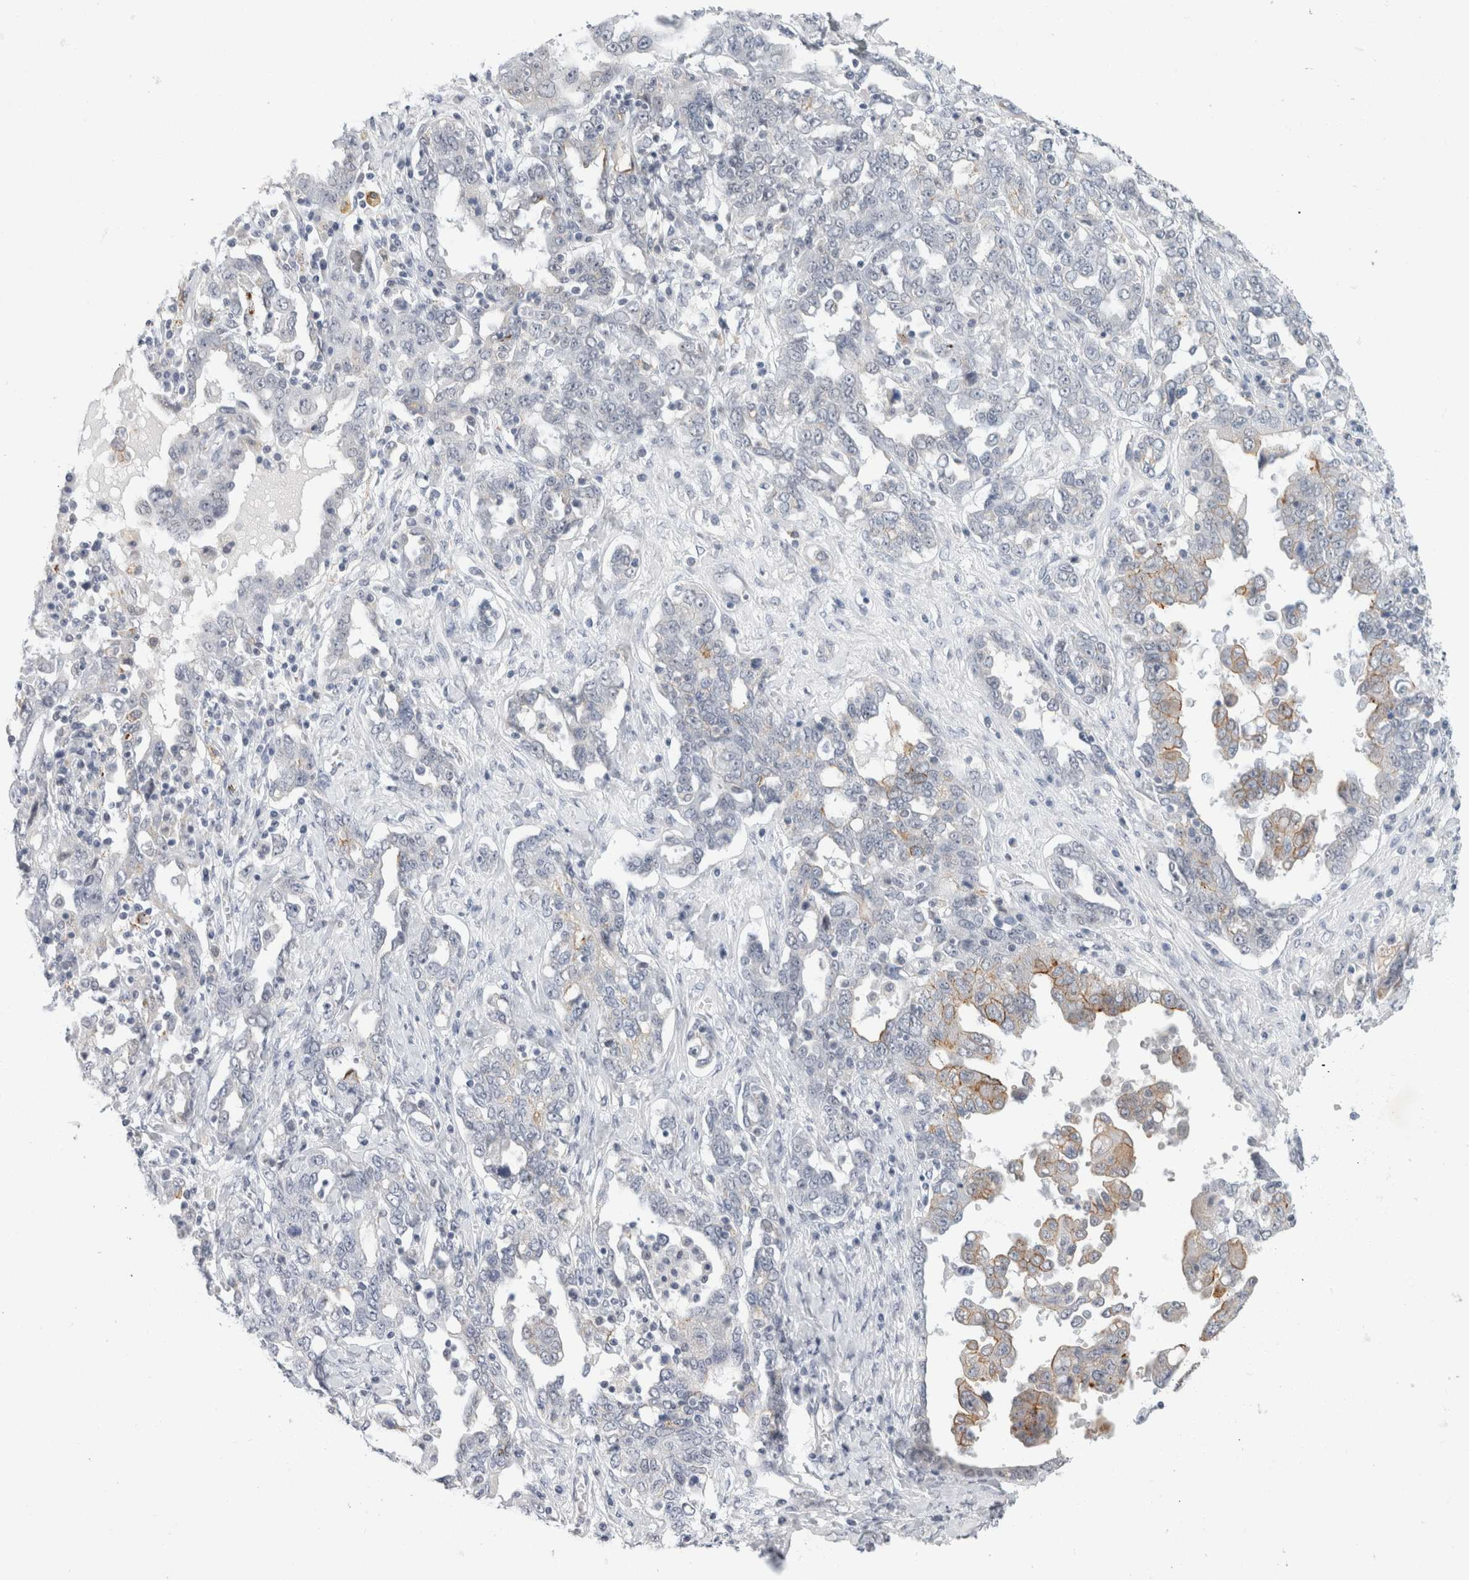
{"staining": {"intensity": "moderate", "quantity": "<25%", "location": "cytoplasmic/membranous"}, "tissue": "ovarian cancer", "cell_type": "Tumor cells", "image_type": "cancer", "snomed": [{"axis": "morphology", "description": "Carcinoma, endometroid"}, {"axis": "topography", "description": "Ovary"}], "caption": "Immunohistochemistry (IHC) staining of endometroid carcinoma (ovarian), which reveals low levels of moderate cytoplasmic/membranous positivity in about <25% of tumor cells indicating moderate cytoplasmic/membranous protein staining. The staining was performed using DAB (3,3'-diaminobenzidine) (brown) for protein detection and nuclei were counterstained in hematoxylin (blue).", "gene": "NIPA1", "patient": {"sex": "female", "age": 62}}